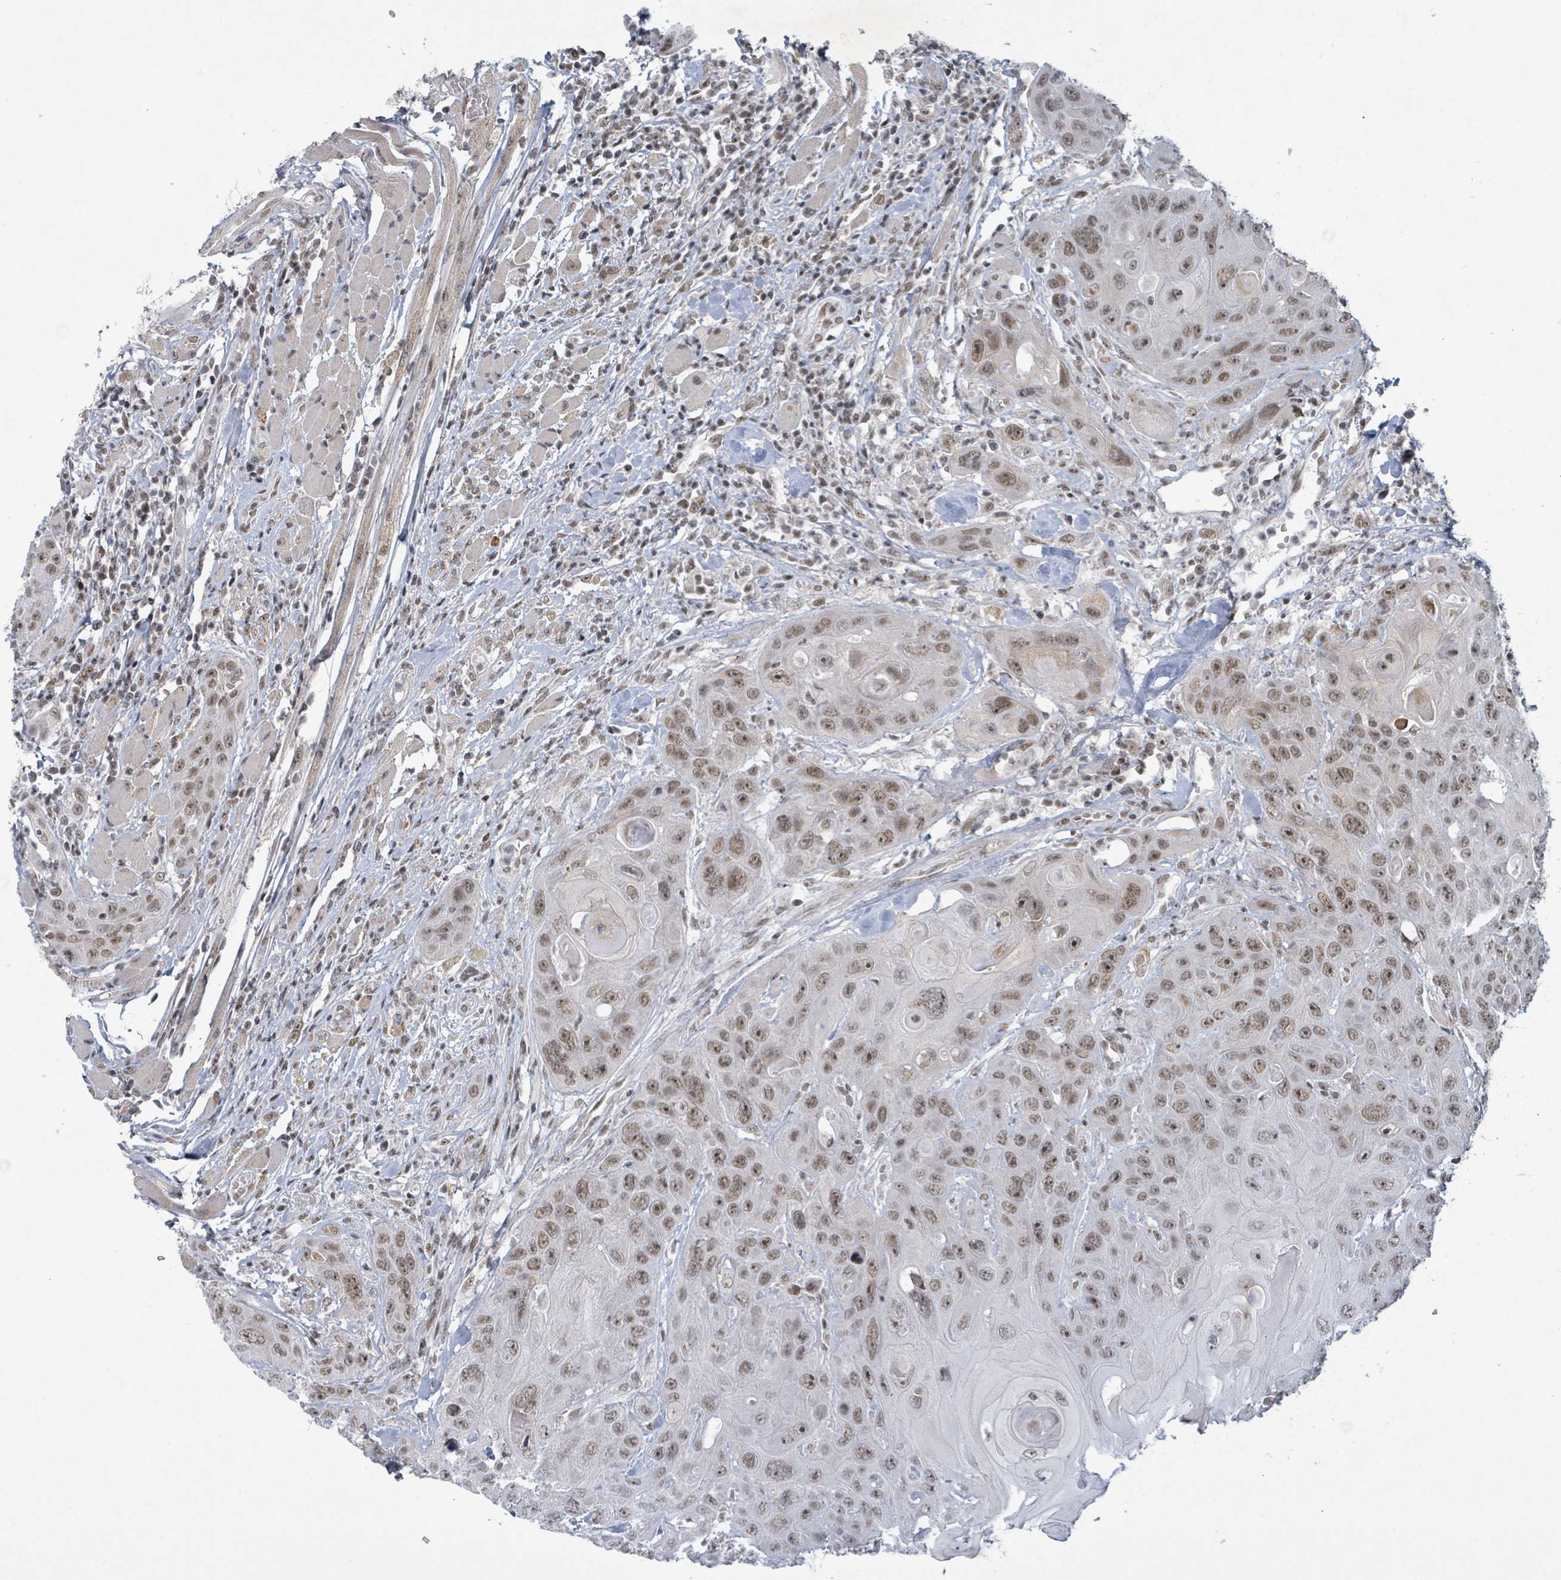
{"staining": {"intensity": "moderate", "quantity": ">75%", "location": "nuclear"}, "tissue": "head and neck cancer", "cell_type": "Tumor cells", "image_type": "cancer", "snomed": [{"axis": "morphology", "description": "Squamous cell carcinoma, NOS"}, {"axis": "topography", "description": "Head-Neck"}], "caption": "Immunohistochemical staining of head and neck squamous cell carcinoma exhibits medium levels of moderate nuclear expression in about >75% of tumor cells.", "gene": "BANP", "patient": {"sex": "female", "age": 59}}